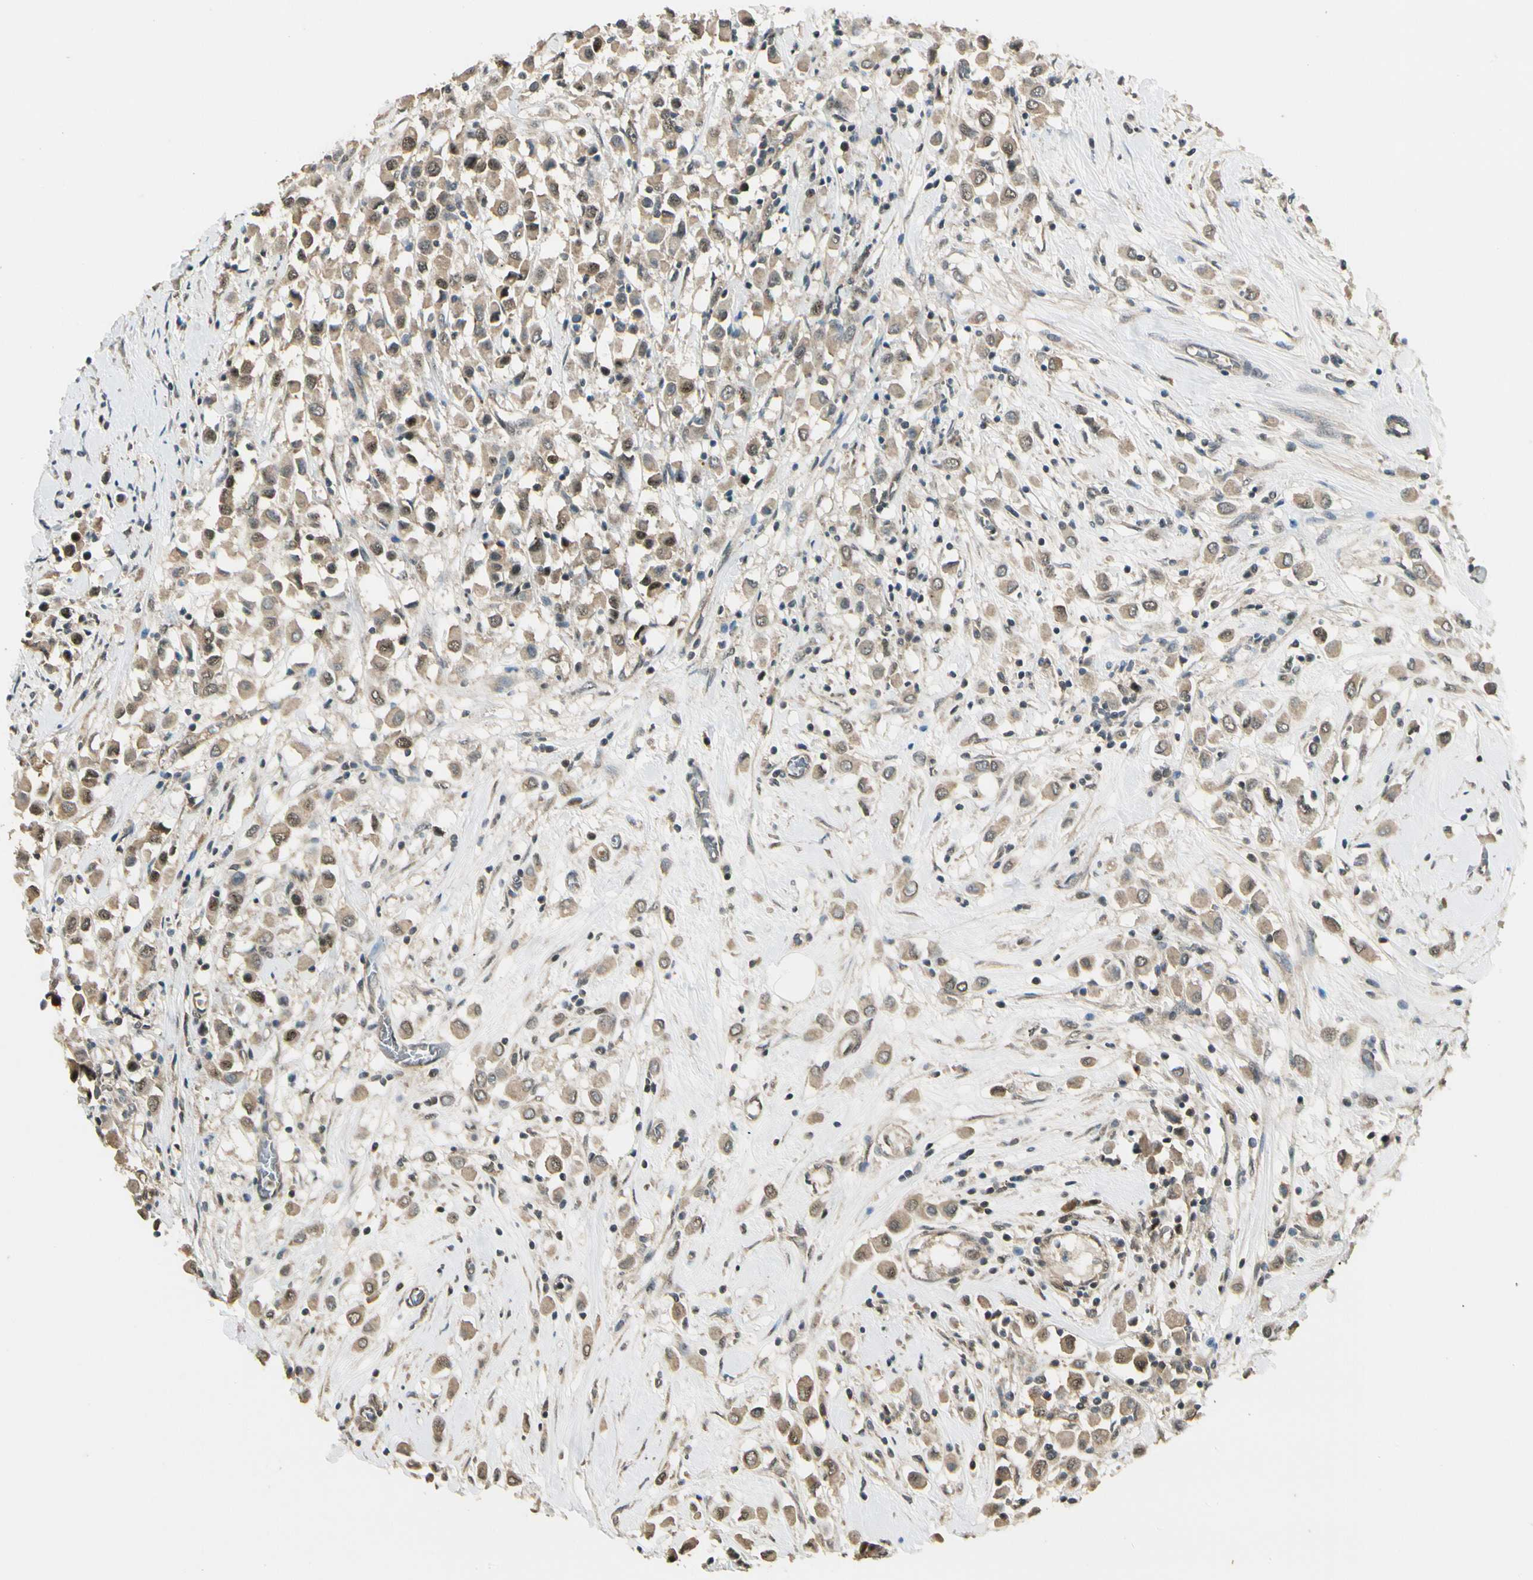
{"staining": {"intensity": "moderate", "quantity": ">75%", "location": "cytoplasmic/membranous"}, "tissue": "breast cancer", "cell_type": "Tumor cells", "image_type": "cancer", "snomed": [{"axis": "morphology", "description": "Duct carcinoma"}, {"axis": "topography", "description": "Breast"}], "caption": "An image showing moderate cytoplasmic/membranous positivity in about >75% of tumor cells in breast intraductal carcinoma, as visualized by brown immunohistochemical staining.", "gene": "MCPH1", "patient": {"sex": "female", "age": 61}}